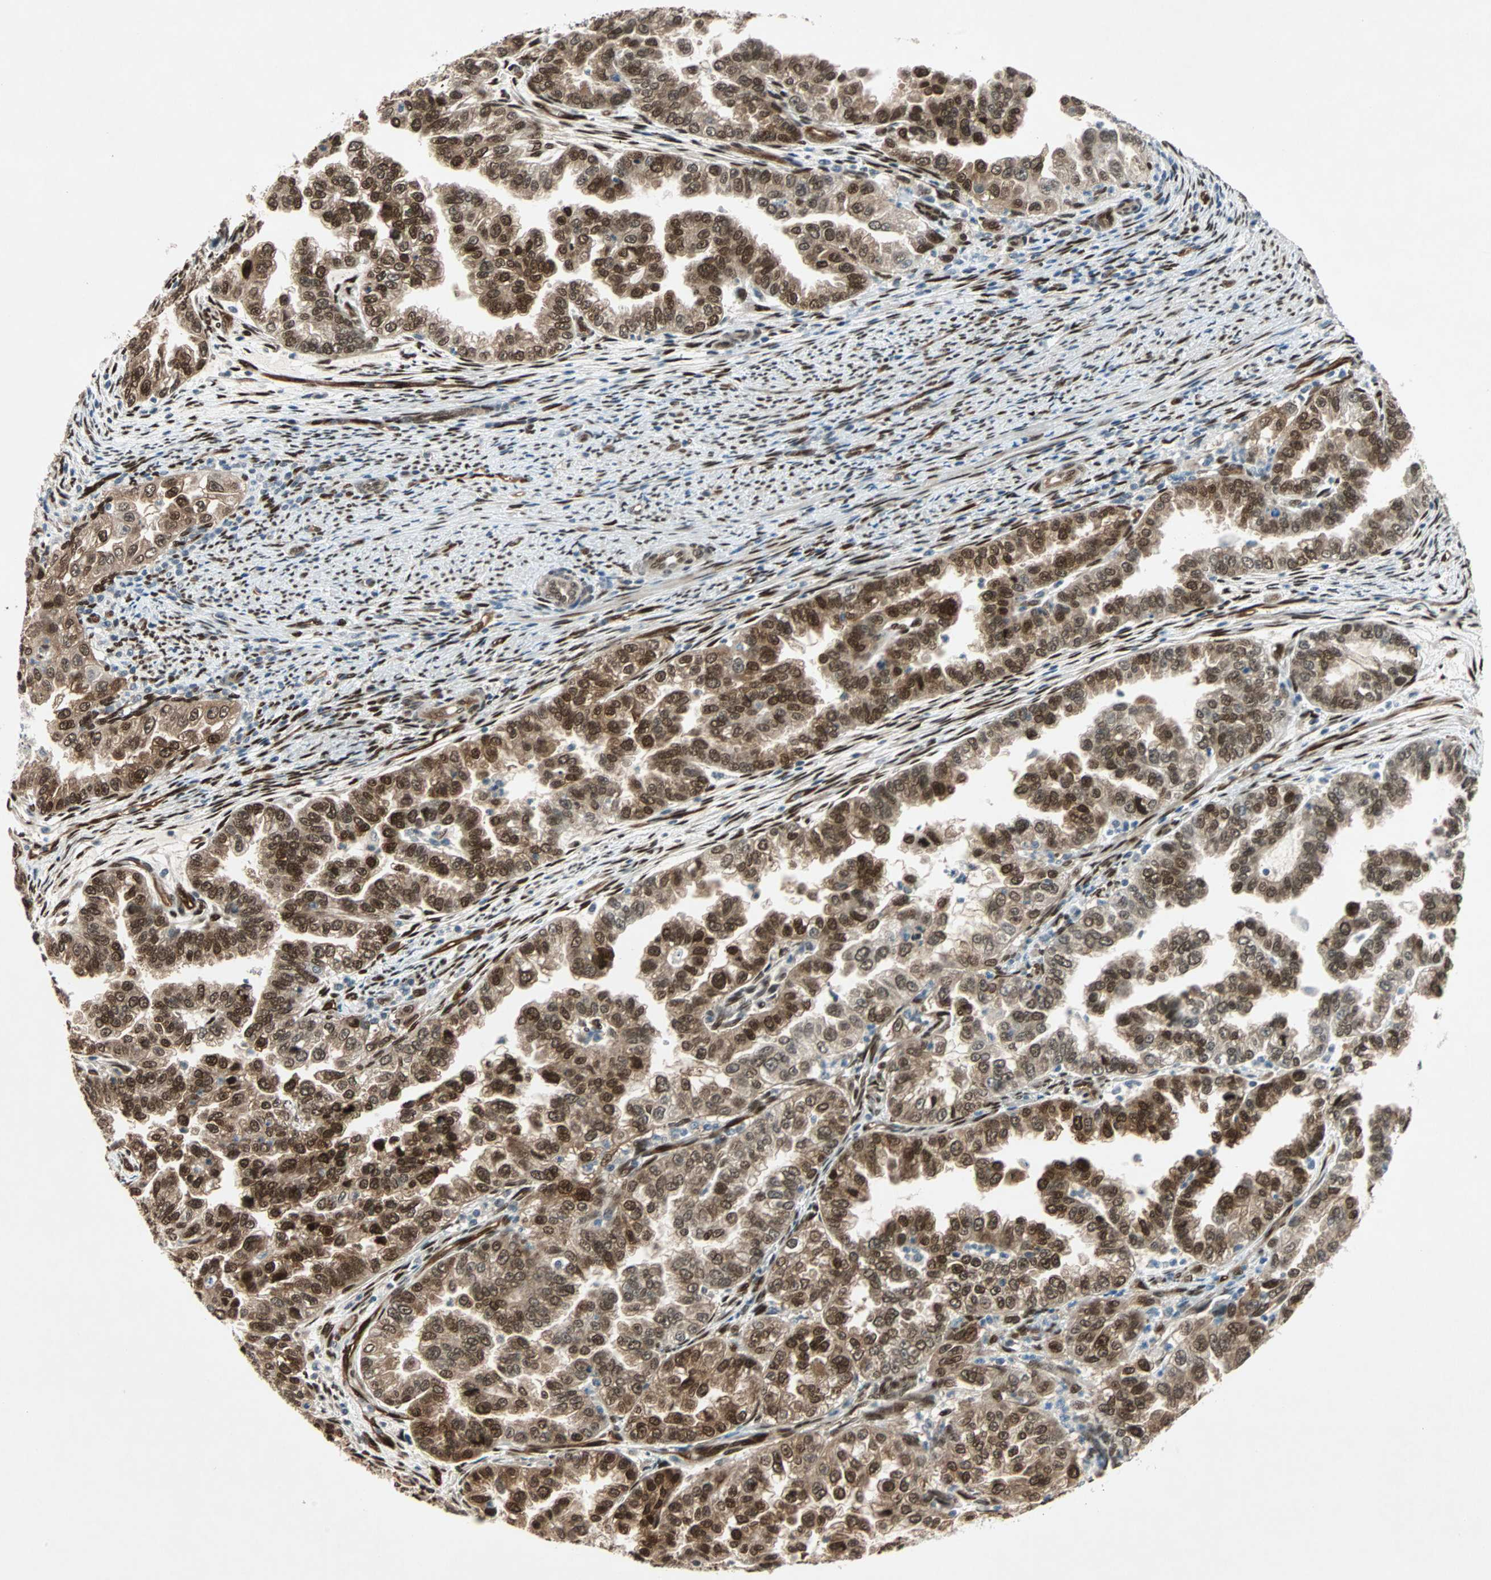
{"staining": {"intensity": "strong", "quantity": ">75%", "location": "cytoplasmic/membranous,nuclear"}, "tissue": "endometrial cancer", "cell_type": "Tumor cells", "image_type": "cancer", "snomed": [{"axis": "morphology", "description": "Adenocarcinoma, NOS"}, {"axis": "topography", "description": "Endometrium"}], "caption": "The histopathology image demonstrates staining of adenocarcinoma (endometrial), revealing strong cytoplasmic/membranous and nuclear protein staining (brown color) within tumor cells.", "gene": "WWTR1", "patient": {"sex": "female", "age": 85}}